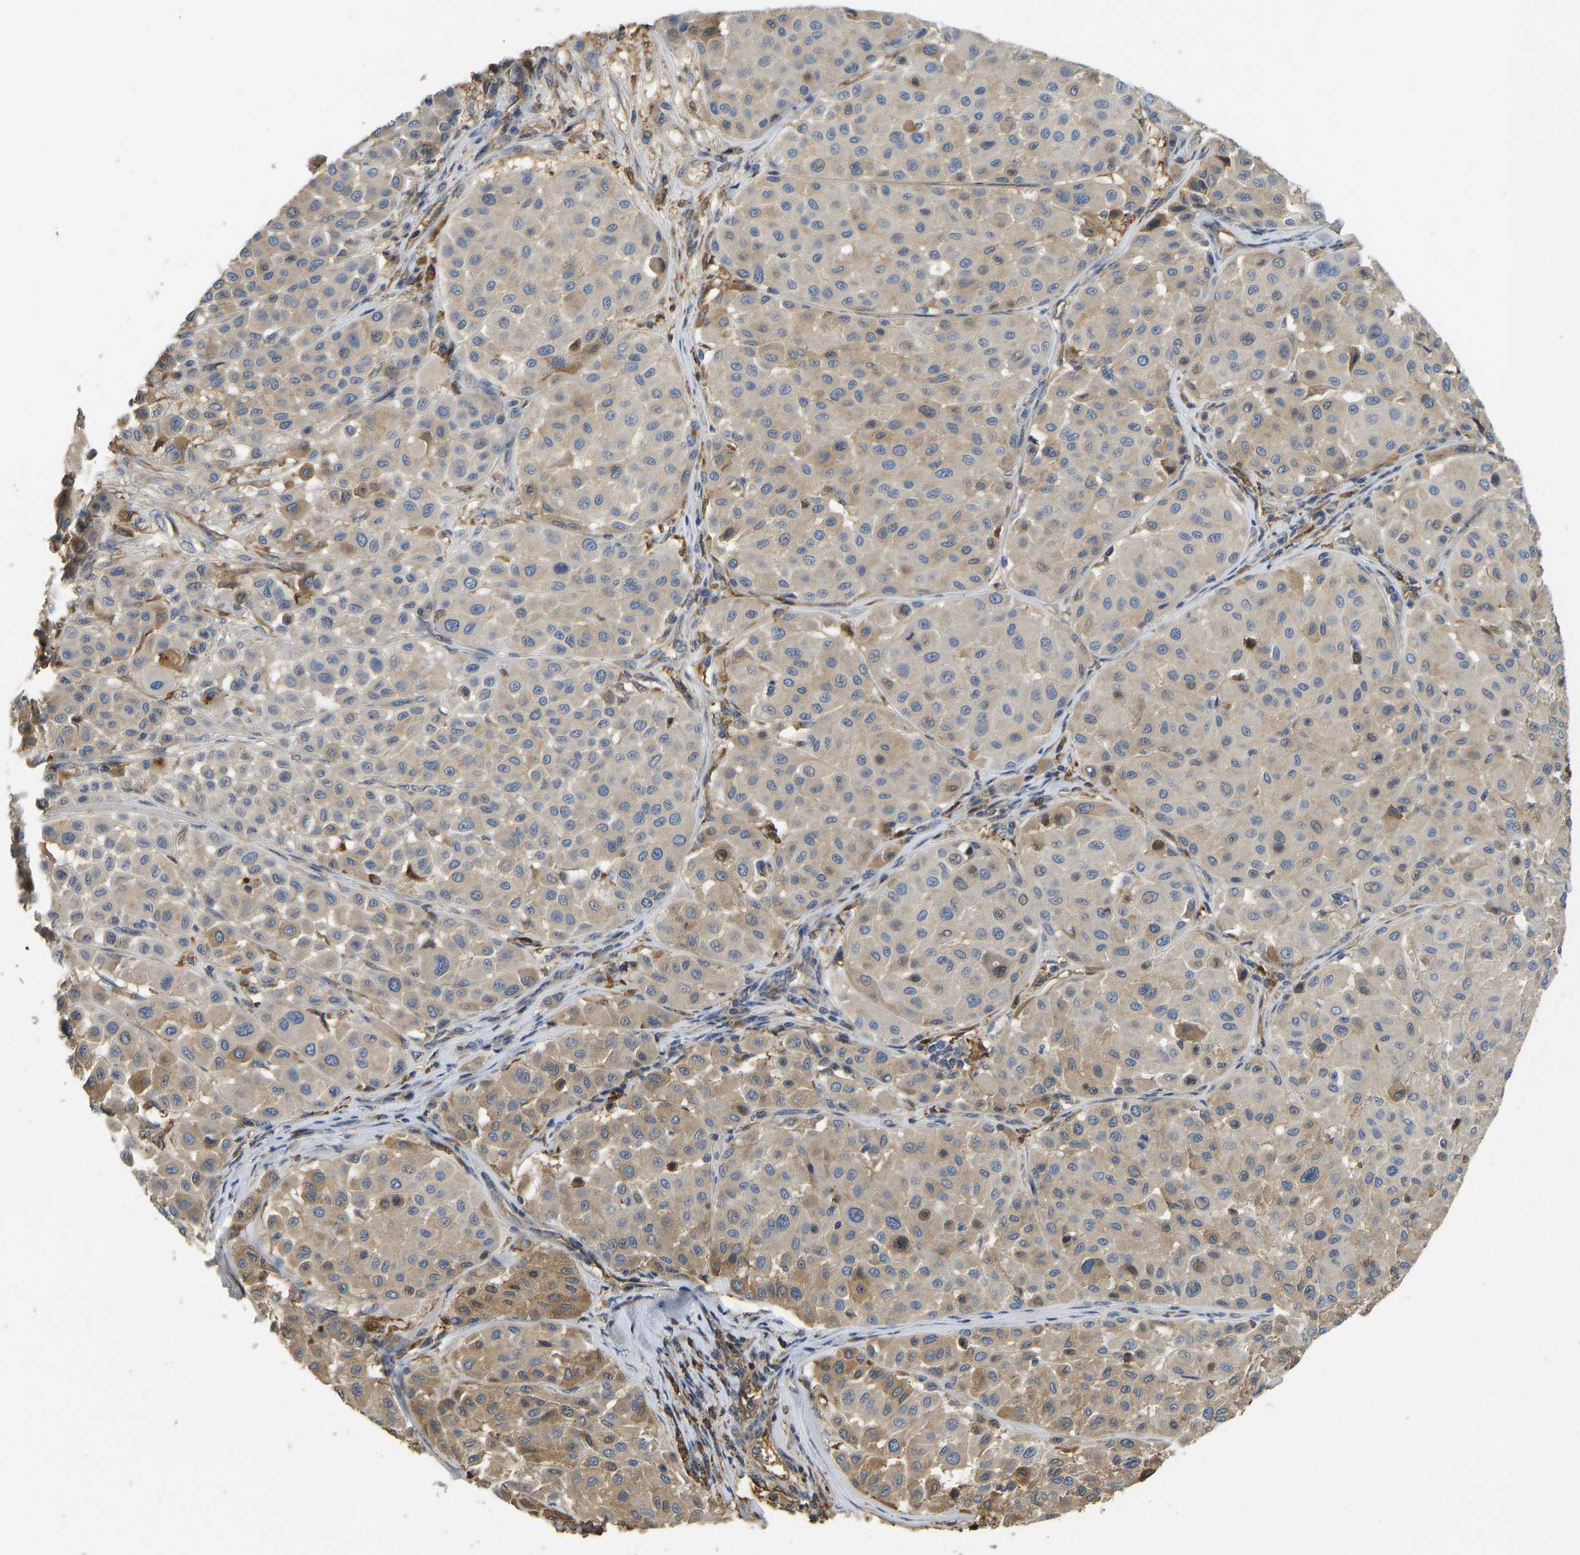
{"staining": {"intensity": "weak", "quantity": ">75%", "location": "cytoplasmic/membranous"}, "tissue": "melanoma", "cell_type": "Tumor cells", "image_type": "cancer", "snomed": [{"axis": "morphology", "description": "Malignant melanoma, Metastatic site"}, {"axis": "topography", "description": "Soft tissue"}], "caption": "Weak cytoplasmic/membranous staining is seen in approximately >75% of tumor cells in melanoma.", "gene": "VCPKMT", "patient": {"sex": "male", "age": 41}}